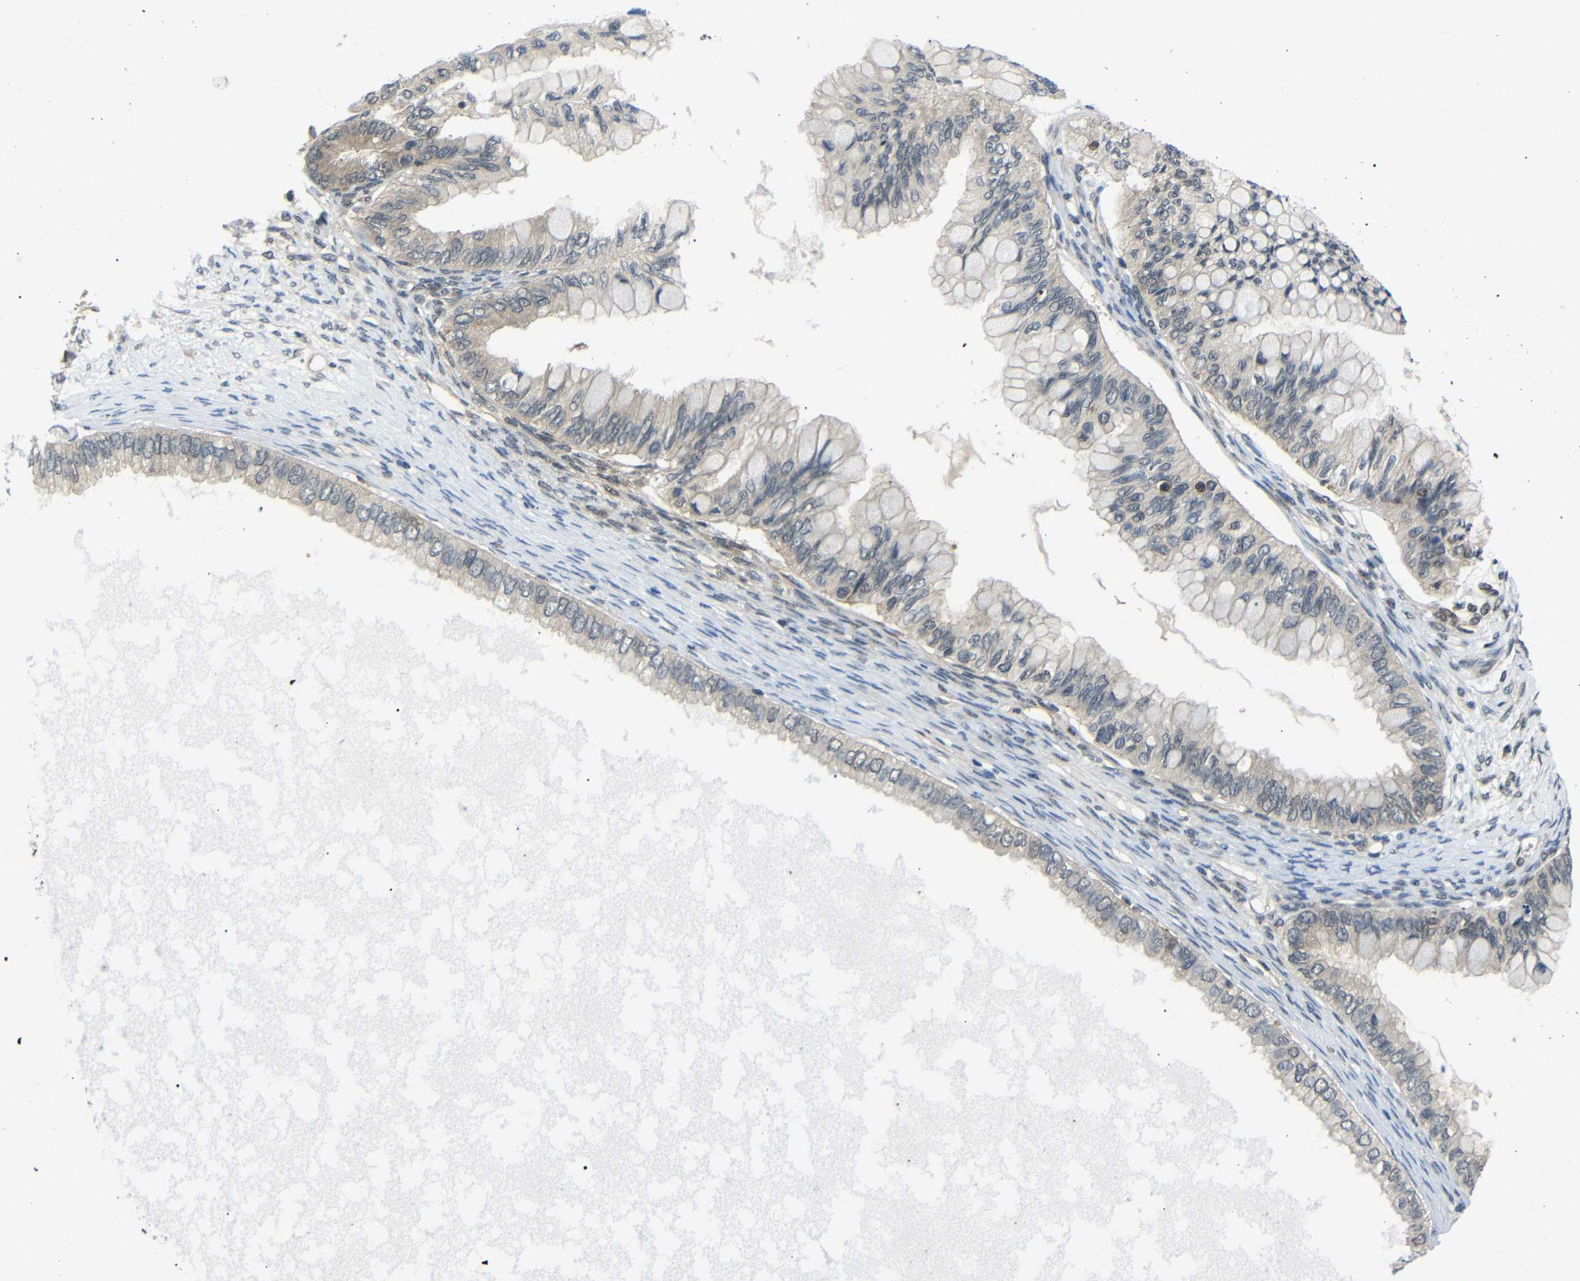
{"staining": {"intensity": "weak", "quantity": ">75%", "location": "cytoplasmic/membranous"}, "tissue": "ovarian cancer", "cell_type": "Tumor cells", "image_type": "cancer", "snomed": [{"axis": "morphology", "description": "Cystadenocarcinoma, mucinous, NOS"}, {"axis": "topography", "description": "Ovary"}], "caption": "Ovarian mucinous cystadenocarcinoma stained with a brown dye demonstrates weak cytoplasmic/membranous positive positivity in approximately >75% of tumor cells.", "gene": "UBXN1", "patient": {"sex": "female", "age": 80}}